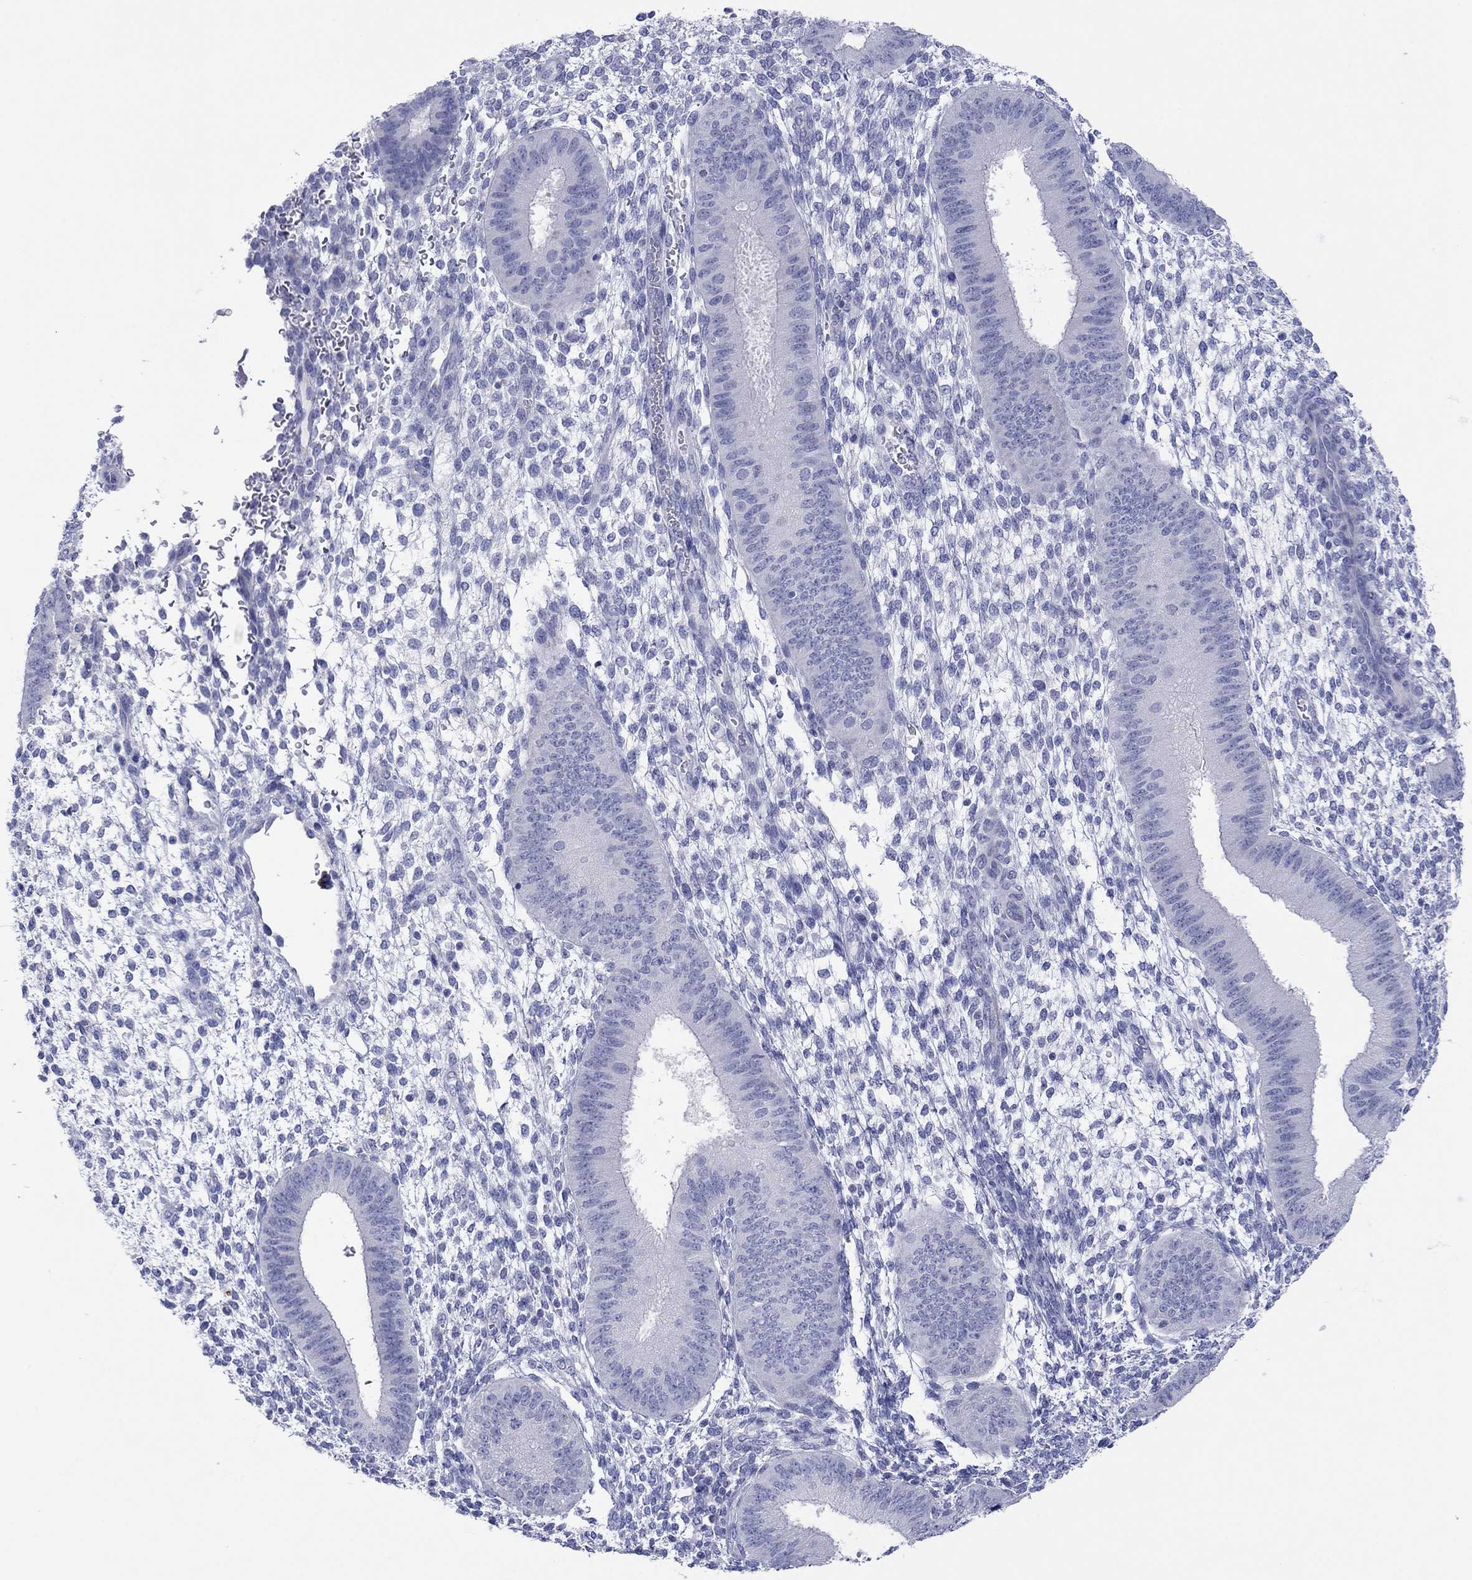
{"staining": {"intensity": "negative", "quantity": "none", "location": "none"}, "tissue": "endometrium", "cell_type": "Cells in endometrial stroma", "image_type": "normal", "snomed": [{"axis": "morphology", "description": "Normal tissue, NOS"}, {"axis": "topography", "description": "Endometrium"}], "caption": "A micrograph of endometrium stained for a protein exhibits no brown staining in cells in endometrial stroma. (Brightfield microscopy of DAB IHC at high magnification).", "gene": "MAGEB6", "patient": {"sex": "female", "age": 39}}